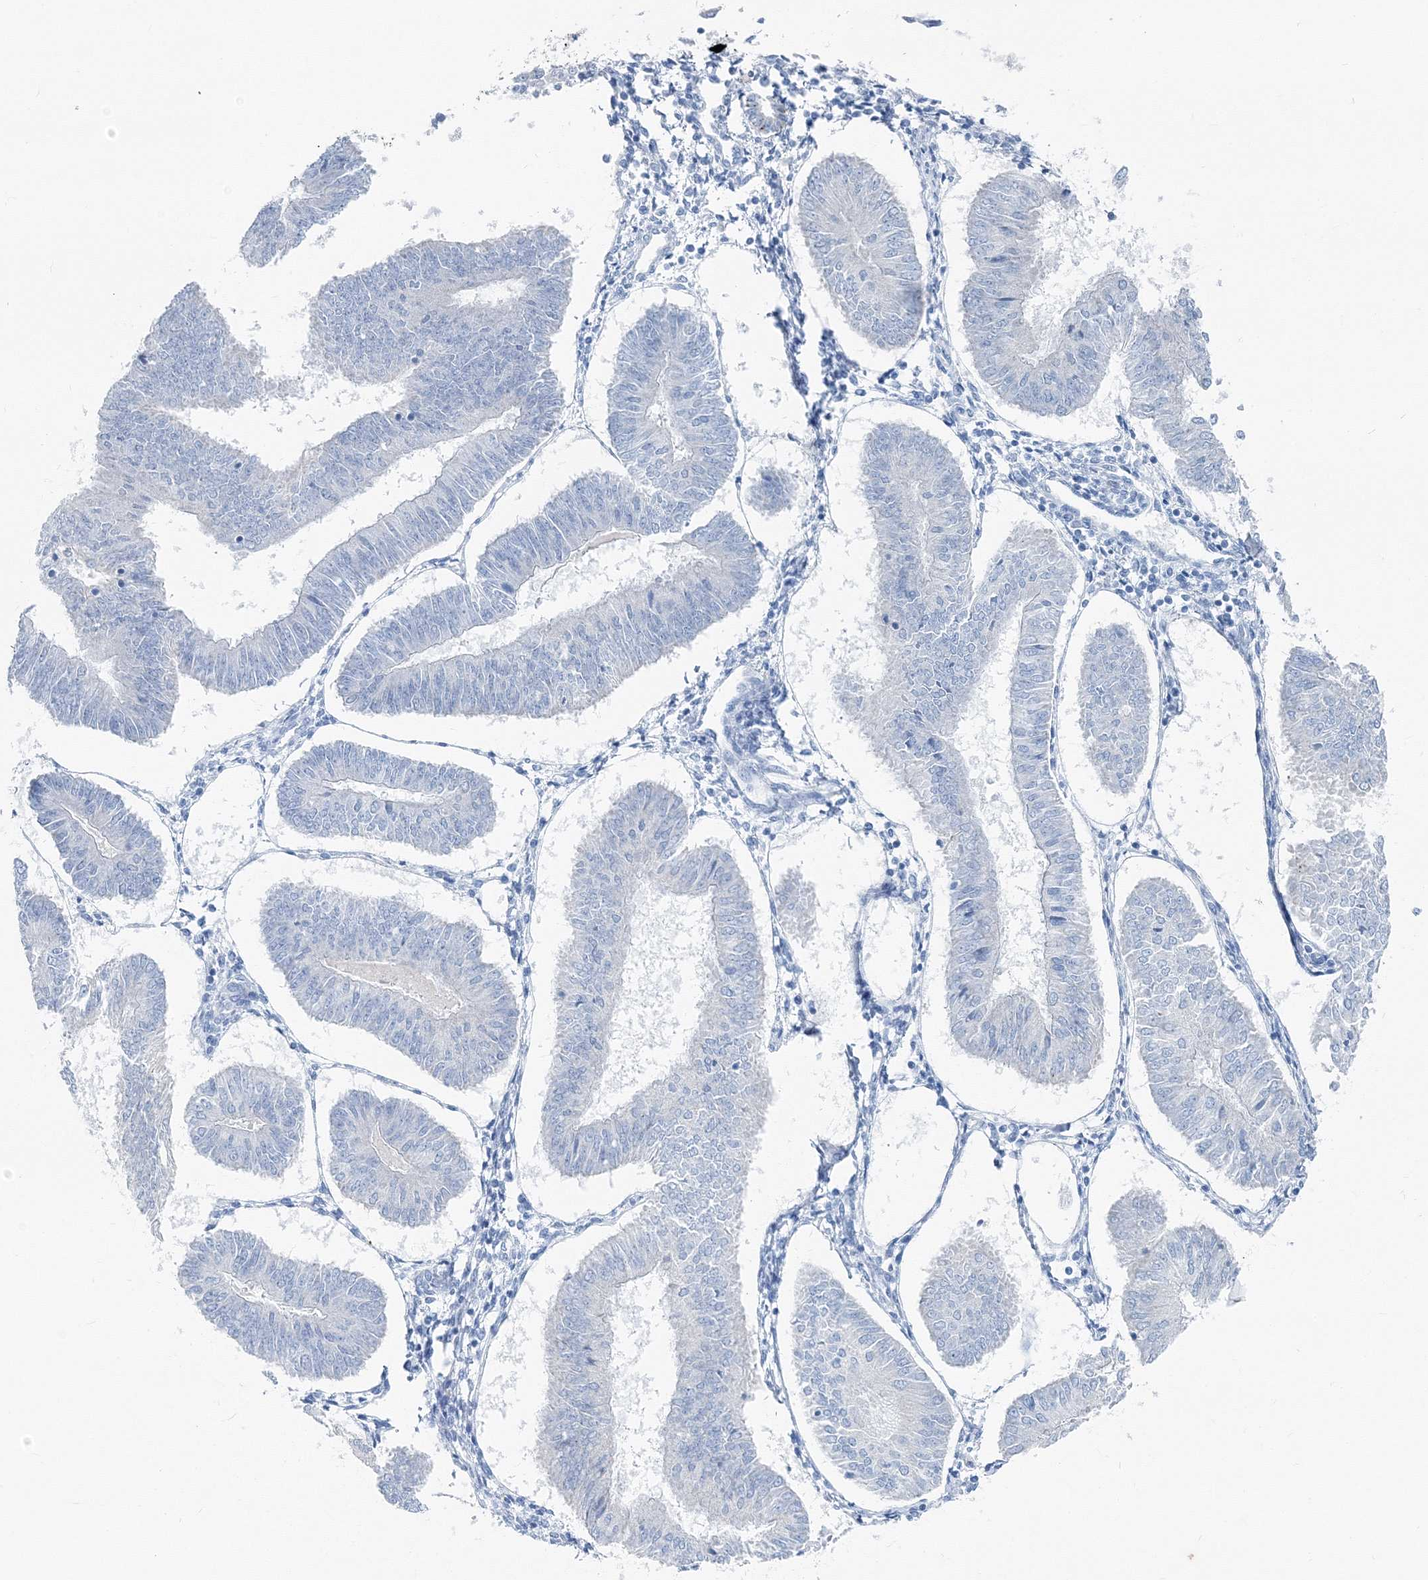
{"staining": {"intensity": "negative", "quantity": "none", "location": "none"}, "tissue": "endometrial cancer", "cell_type": "Tumor cells", "image_type": "cancer", "snomed": [{"axis": "morphology", "description": "Adenocarcinoma, NOS"}, {"axis": "topography", "description": "Endometrium"}], "caption": "This is a micrograph of IHC staining of adenocarcinoma (endometrial), which shows no positivity in tumor cells. (DAB (3,3'-diaminobenzidine) IHC with hematoxylin counter stain).", "gene": "GABARAPL2", "patient": {"sex": "female", "age": 58}}